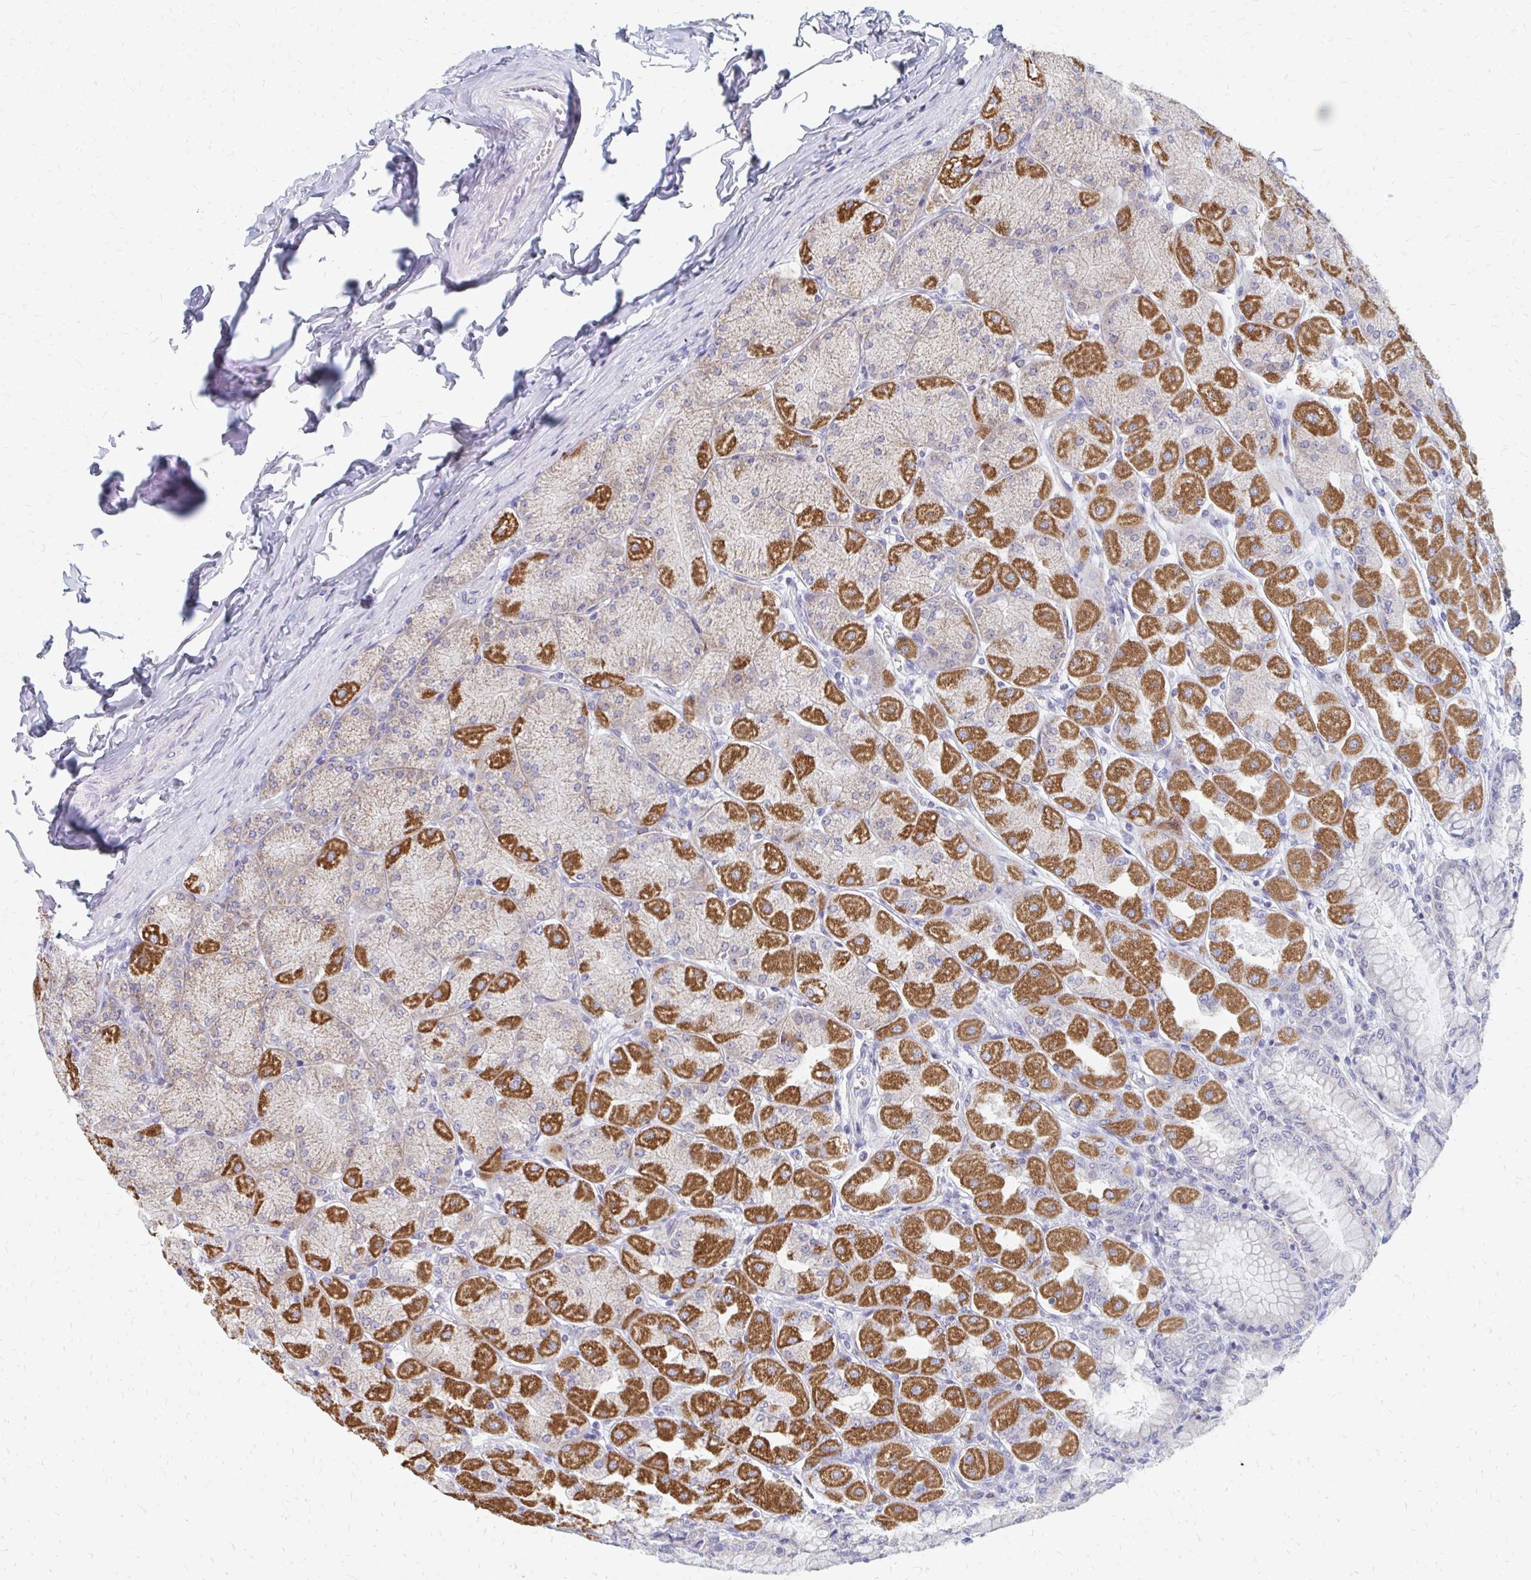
{"staining": {"intensity": "strong", "quantity": "25%-75%", "location": "cytoplasmic/membranous"}, "tissue": "stomach", "cell_type": "Glandular cells", "image_type": "normal", "snomed": [{"axis": "morphology", "description": "Normal tissue, NOS"}, {"axis": "topography", "description": "Stomach, upper"}], "caption": "Protein staining exhibits strong cytoplasmic/membranous expression in approximately 25%-75% of glandular cells in benign stomach.", "gene": "OR10V1", "patient": {"sex": "female", "age": 56}}